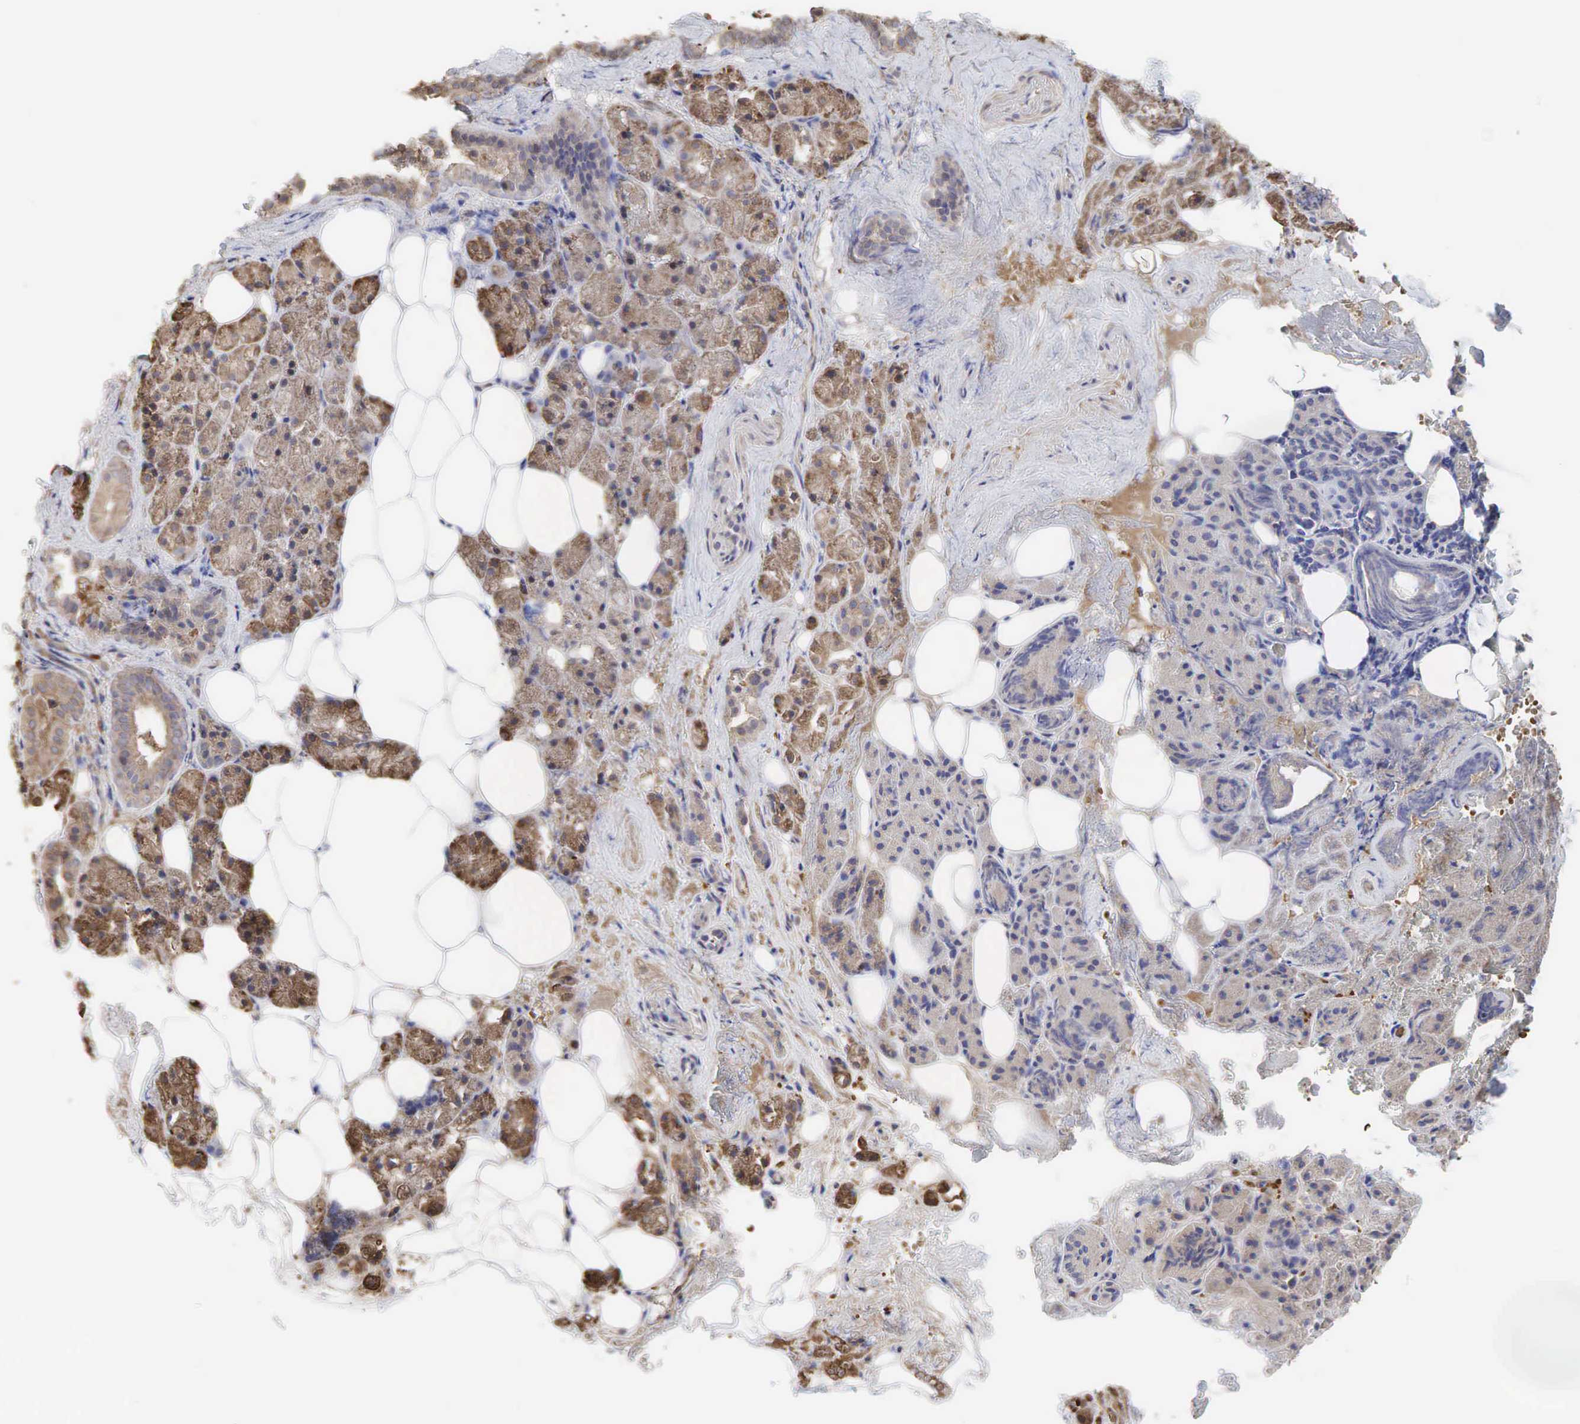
{"staining": {"intensity": "weak", "quantity": ">75%", "location": "cytoplasmic/membranous"}, "tissue": "salivary gland", "cell_type": "Glandular cells", "image_type": "normal", "snomed": [{"axis": "morphology", "description": "Normal tissue, NOS"}, {"axis": "topography", "description": "Salivary gland"}], "caption": "Weak cytoplasmic/membranous expression is seen in about >75% of glandular cells in benign salivary gland.", "gene": "PABPC5", "patient": {"sex": "female", "age": 55}}